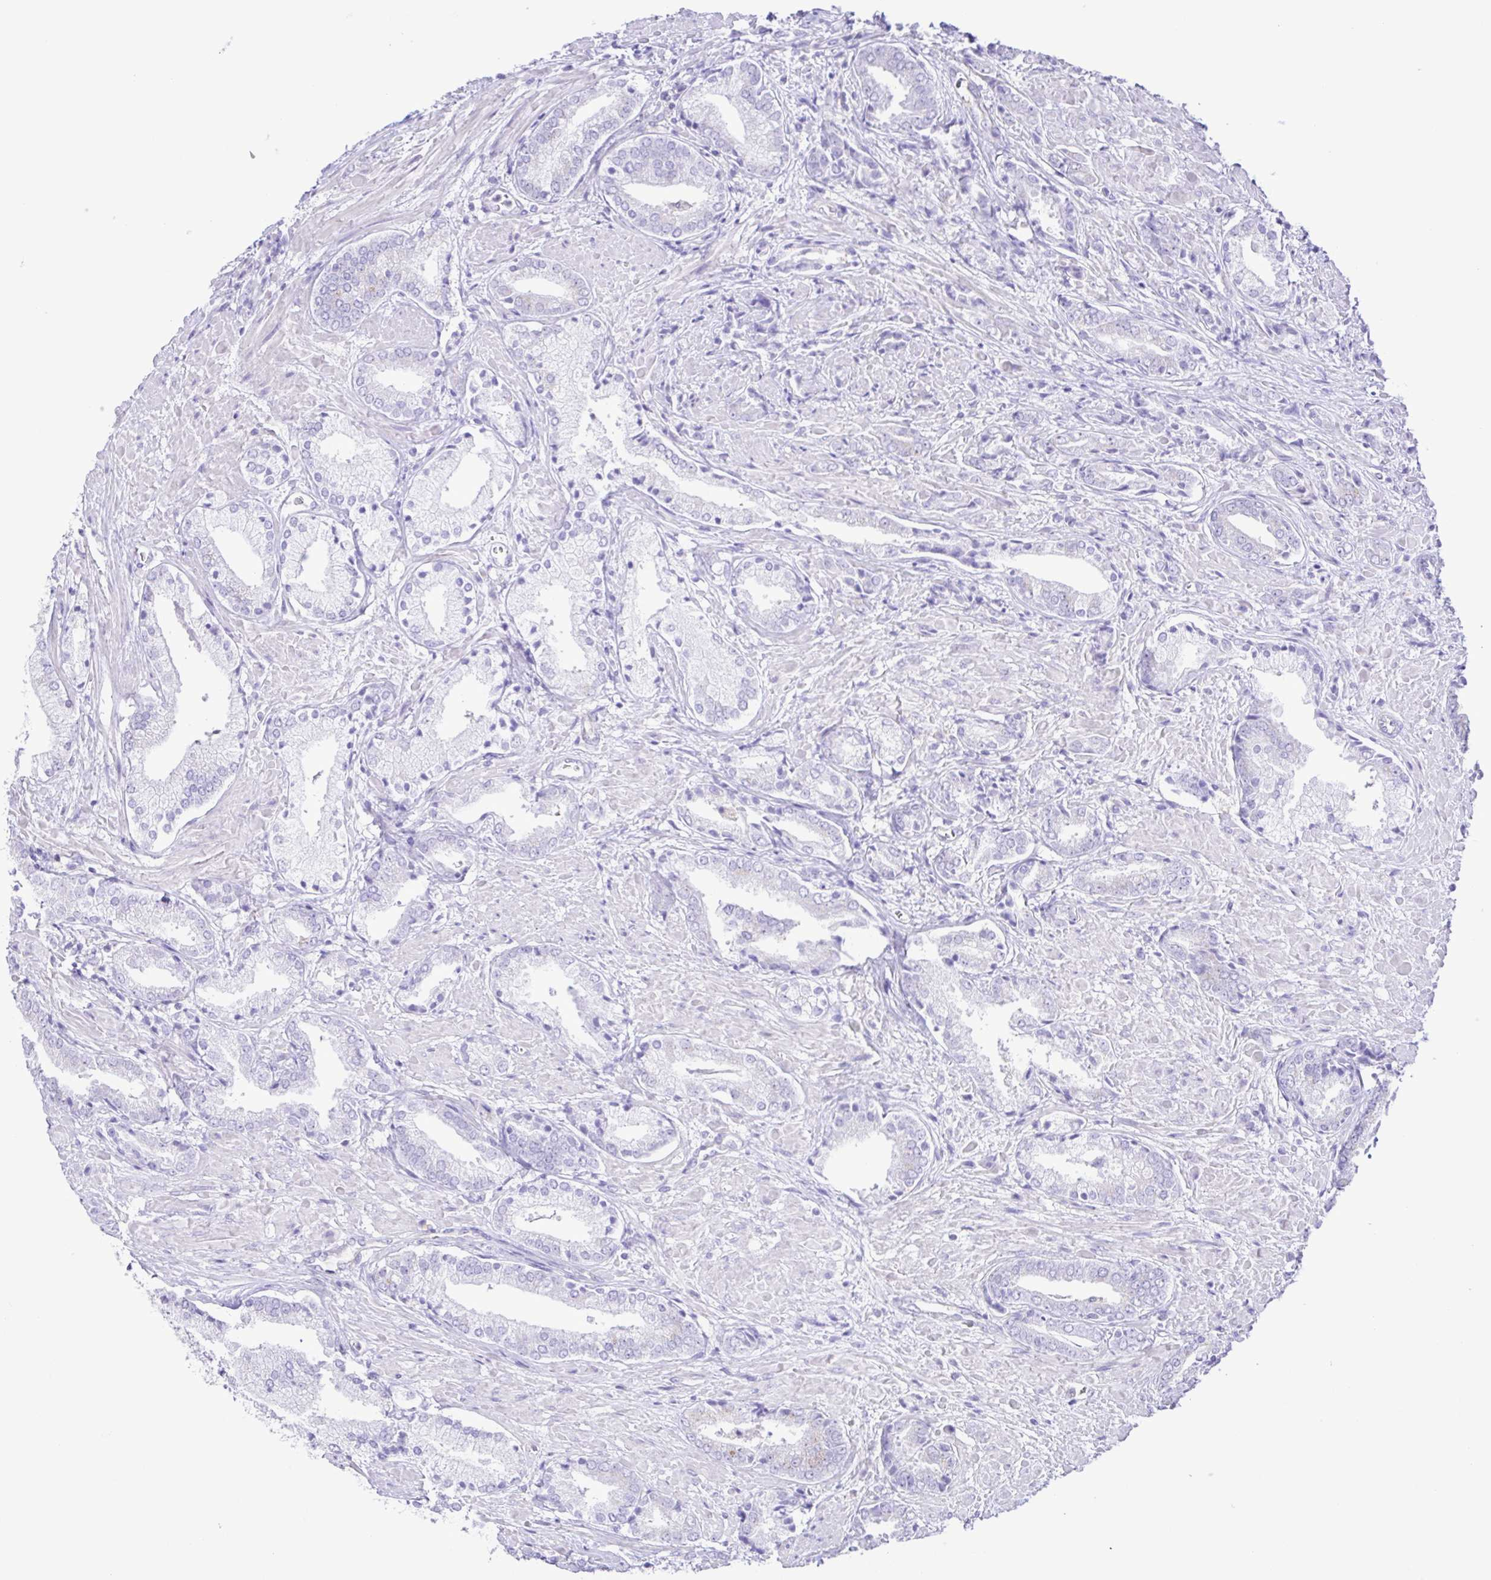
{"staining": {"intensity": "negative", "quantity": "none", "location": "none"}, "tissue": "prostate cancer", "cell_type": "Tumor cells", "image_type": "cancer", "snomed": [{"axis": "morphology", "description": "Adenocarcinoma, High grade"}, {"axis": "topography", "description": "Prostate"}], "caption": "The immunohistochemistry photomicrograph has no significant expression in tumor cells of prostate cancer tissue. Nuclei are stained in blue.", "gene": "CYP17A1", "patient": {"sex": "male", "age": 56}}